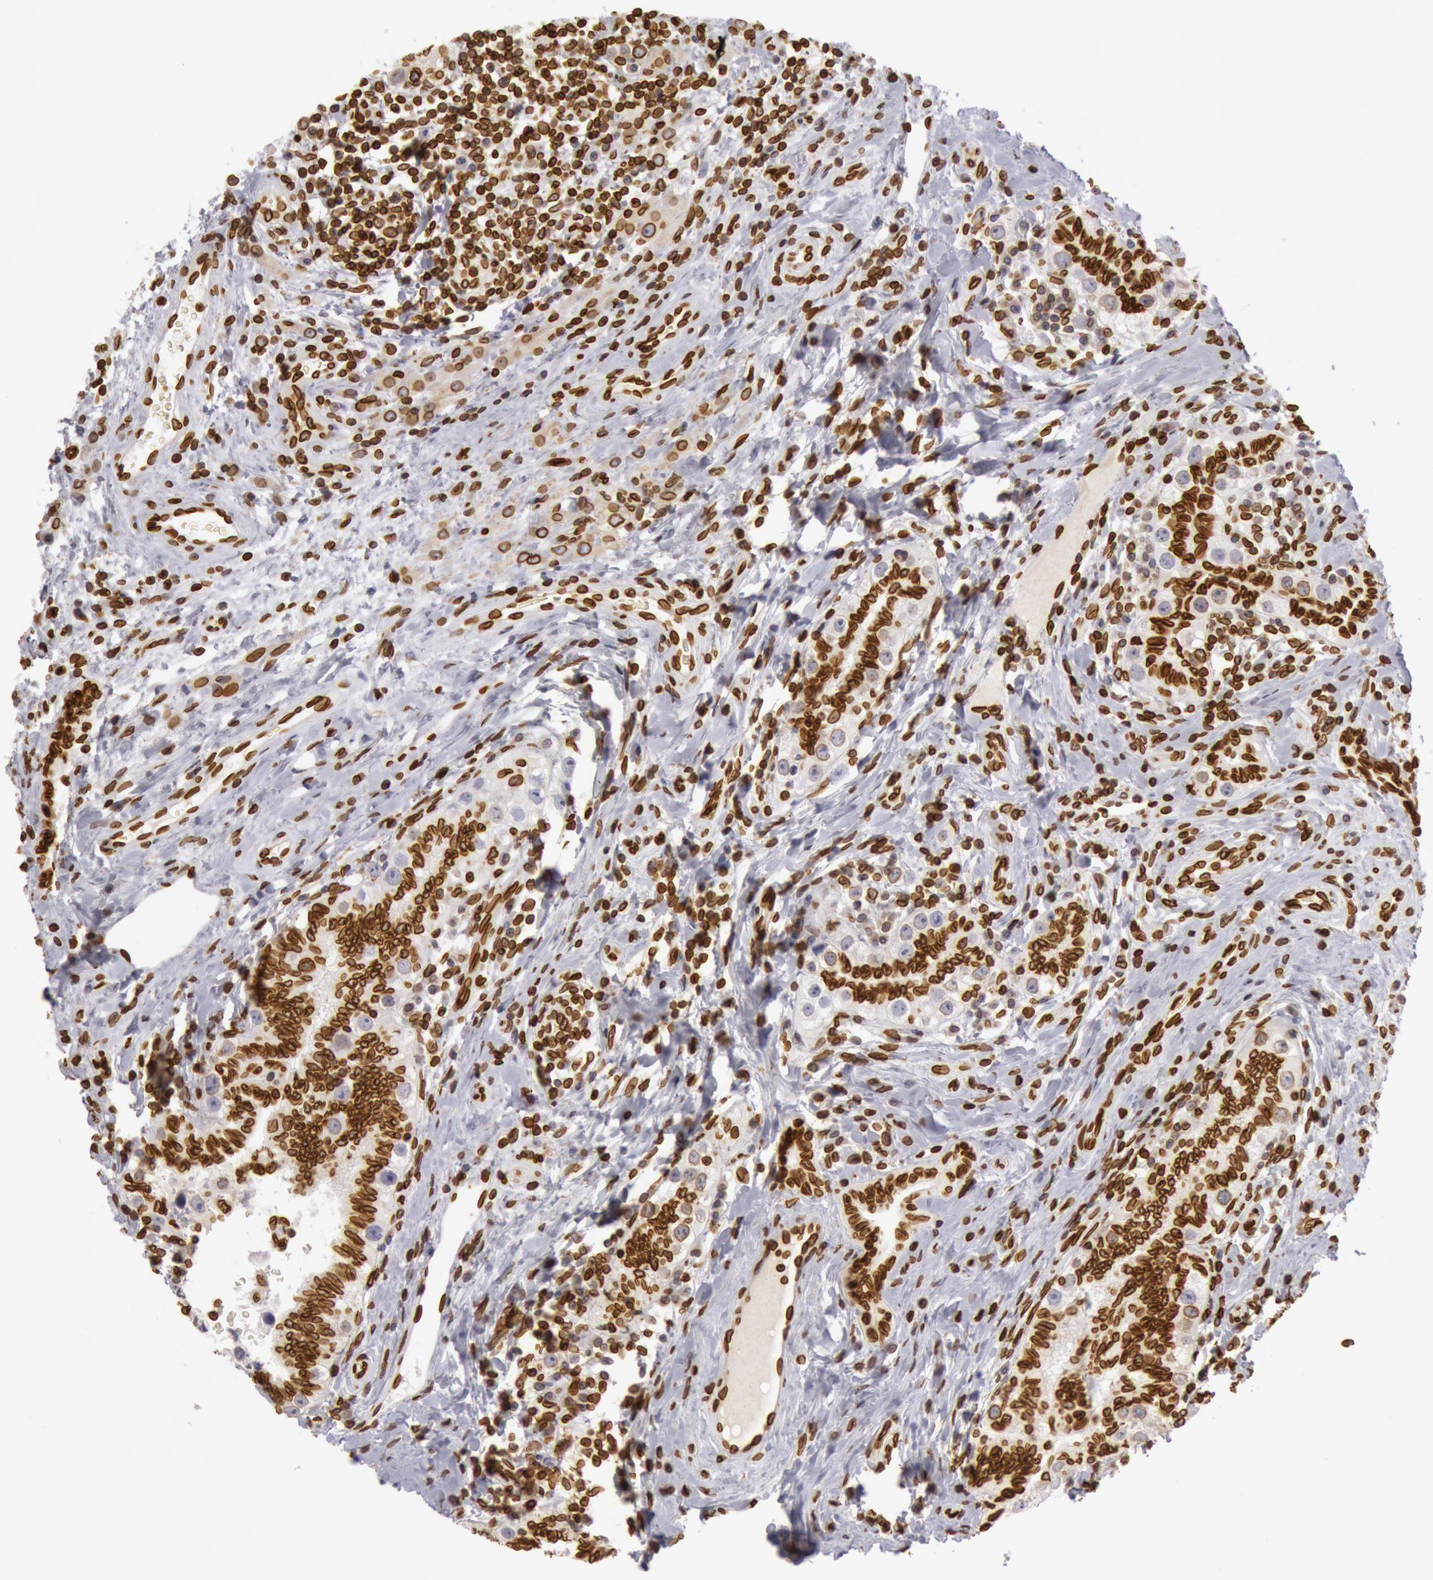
{"staining": {"intensity": "weak", "quantity": "25%-75%", "location": "cytoplasmic/membranous,nuclear"}, "tissue": "testis cancer", "cell_type": "Tumor cells", "image_type": "cancer", "snomed": [{"axis": "morphology", "description": "Seminoma, NOS"}, {"axis": "topography", "description": "Testis"}], "caption": "A photomicrograph of human seminoma (testis) stained for a protein demonstrates weak cytoplasmic/membranous and nuclear brown staining in tumor cells.", "gene": "SUN2", "patient": {"sex": "male", "age": 32}}